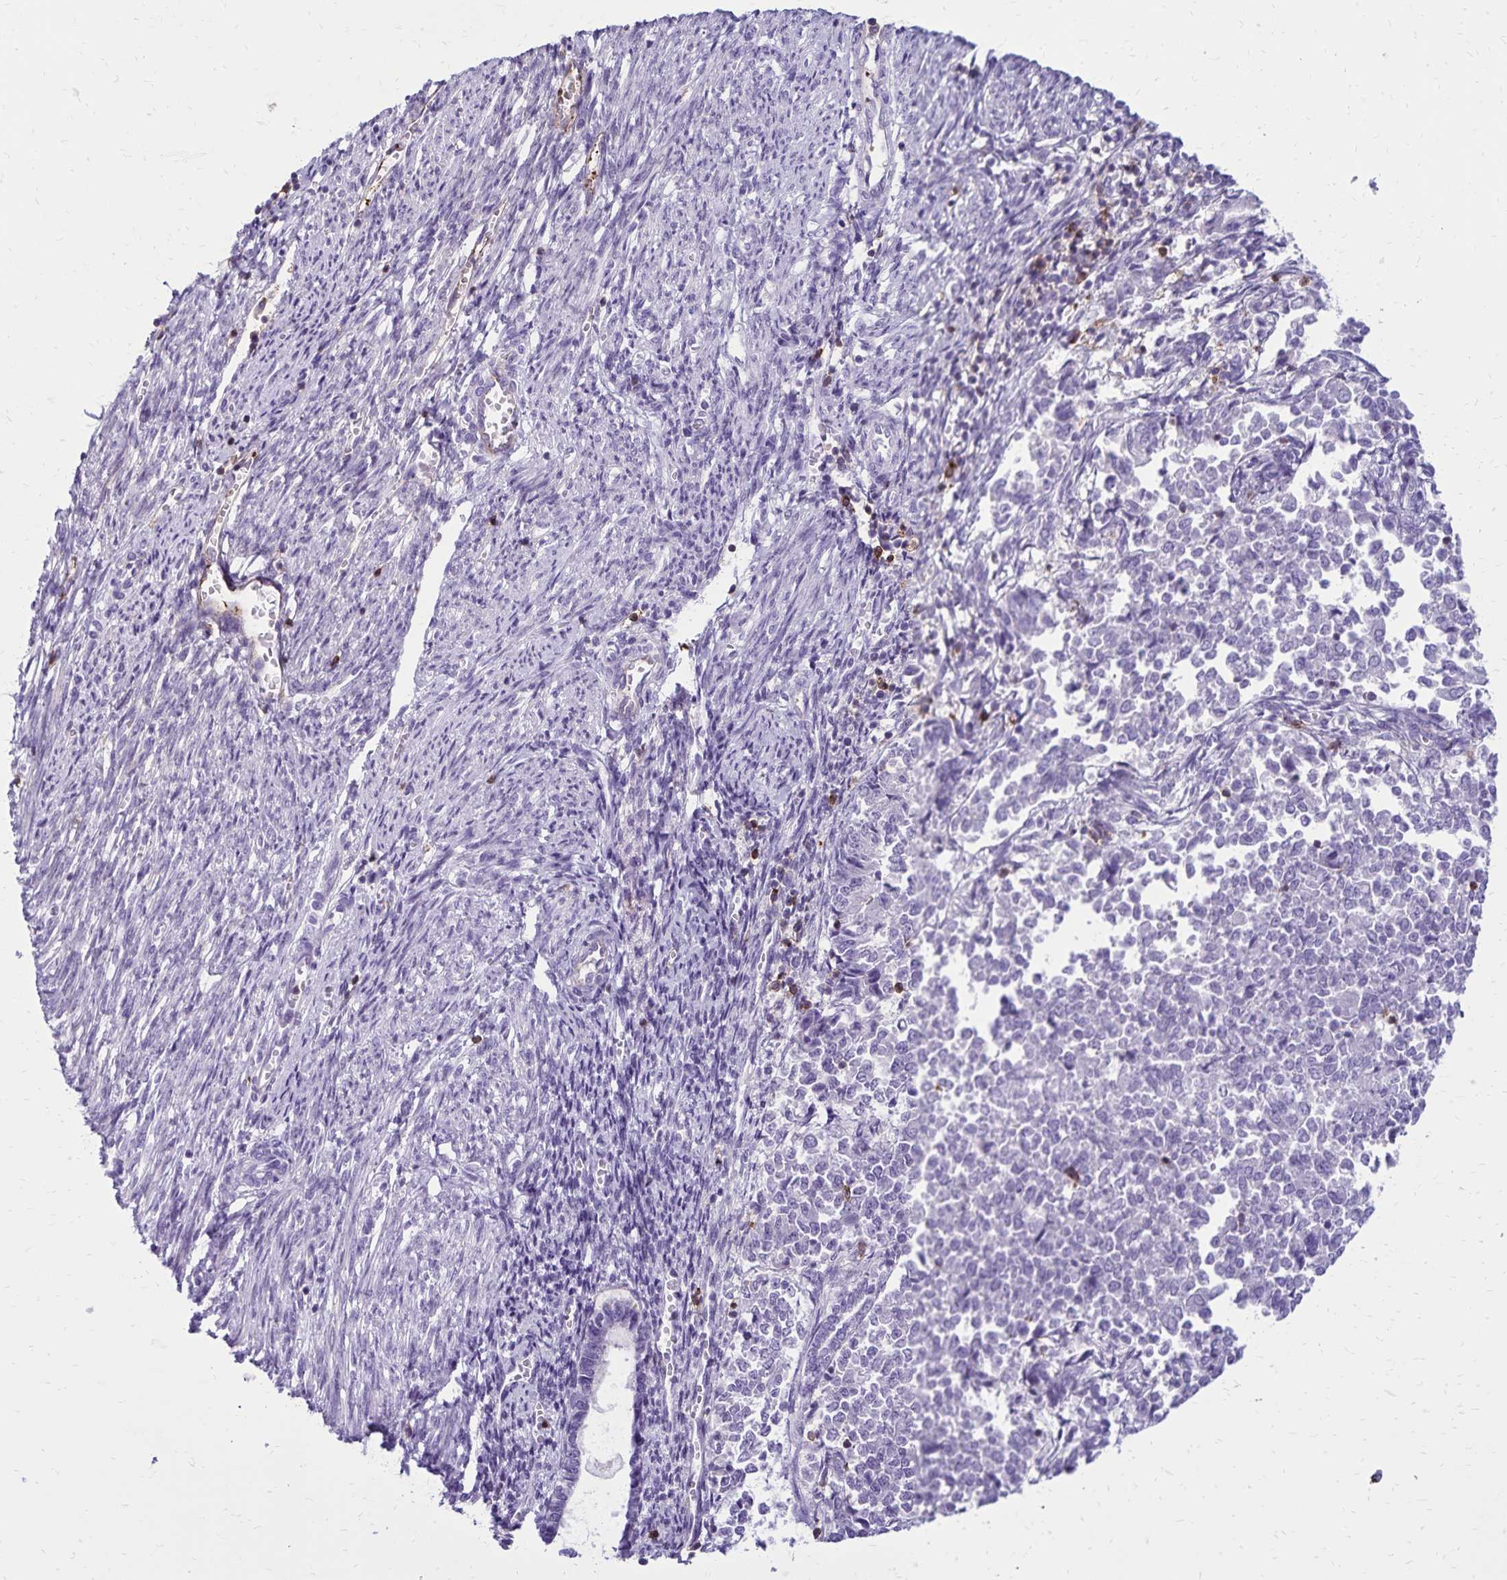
{"staining": {"intensity": "negative", "quantity": "none", "location": "none"}, "tissue": "endometrial cancer", "cell_type": "Tumor cells", "image_type": "cancer", "snomed": [{"axis": "morphology", "description": "Adenocarcinoma, NOS"}, {"axis": "topography", "description": "Endometrium"}], "caption": "Immunohistochemistry (IHC) micrograph of neoplastic tissue: endometrial cancer stained with DAB demonstrates no significant protein staining in tumor cells.", "gene": "CD27", "patient": {"sex": "female", "age": 65}}